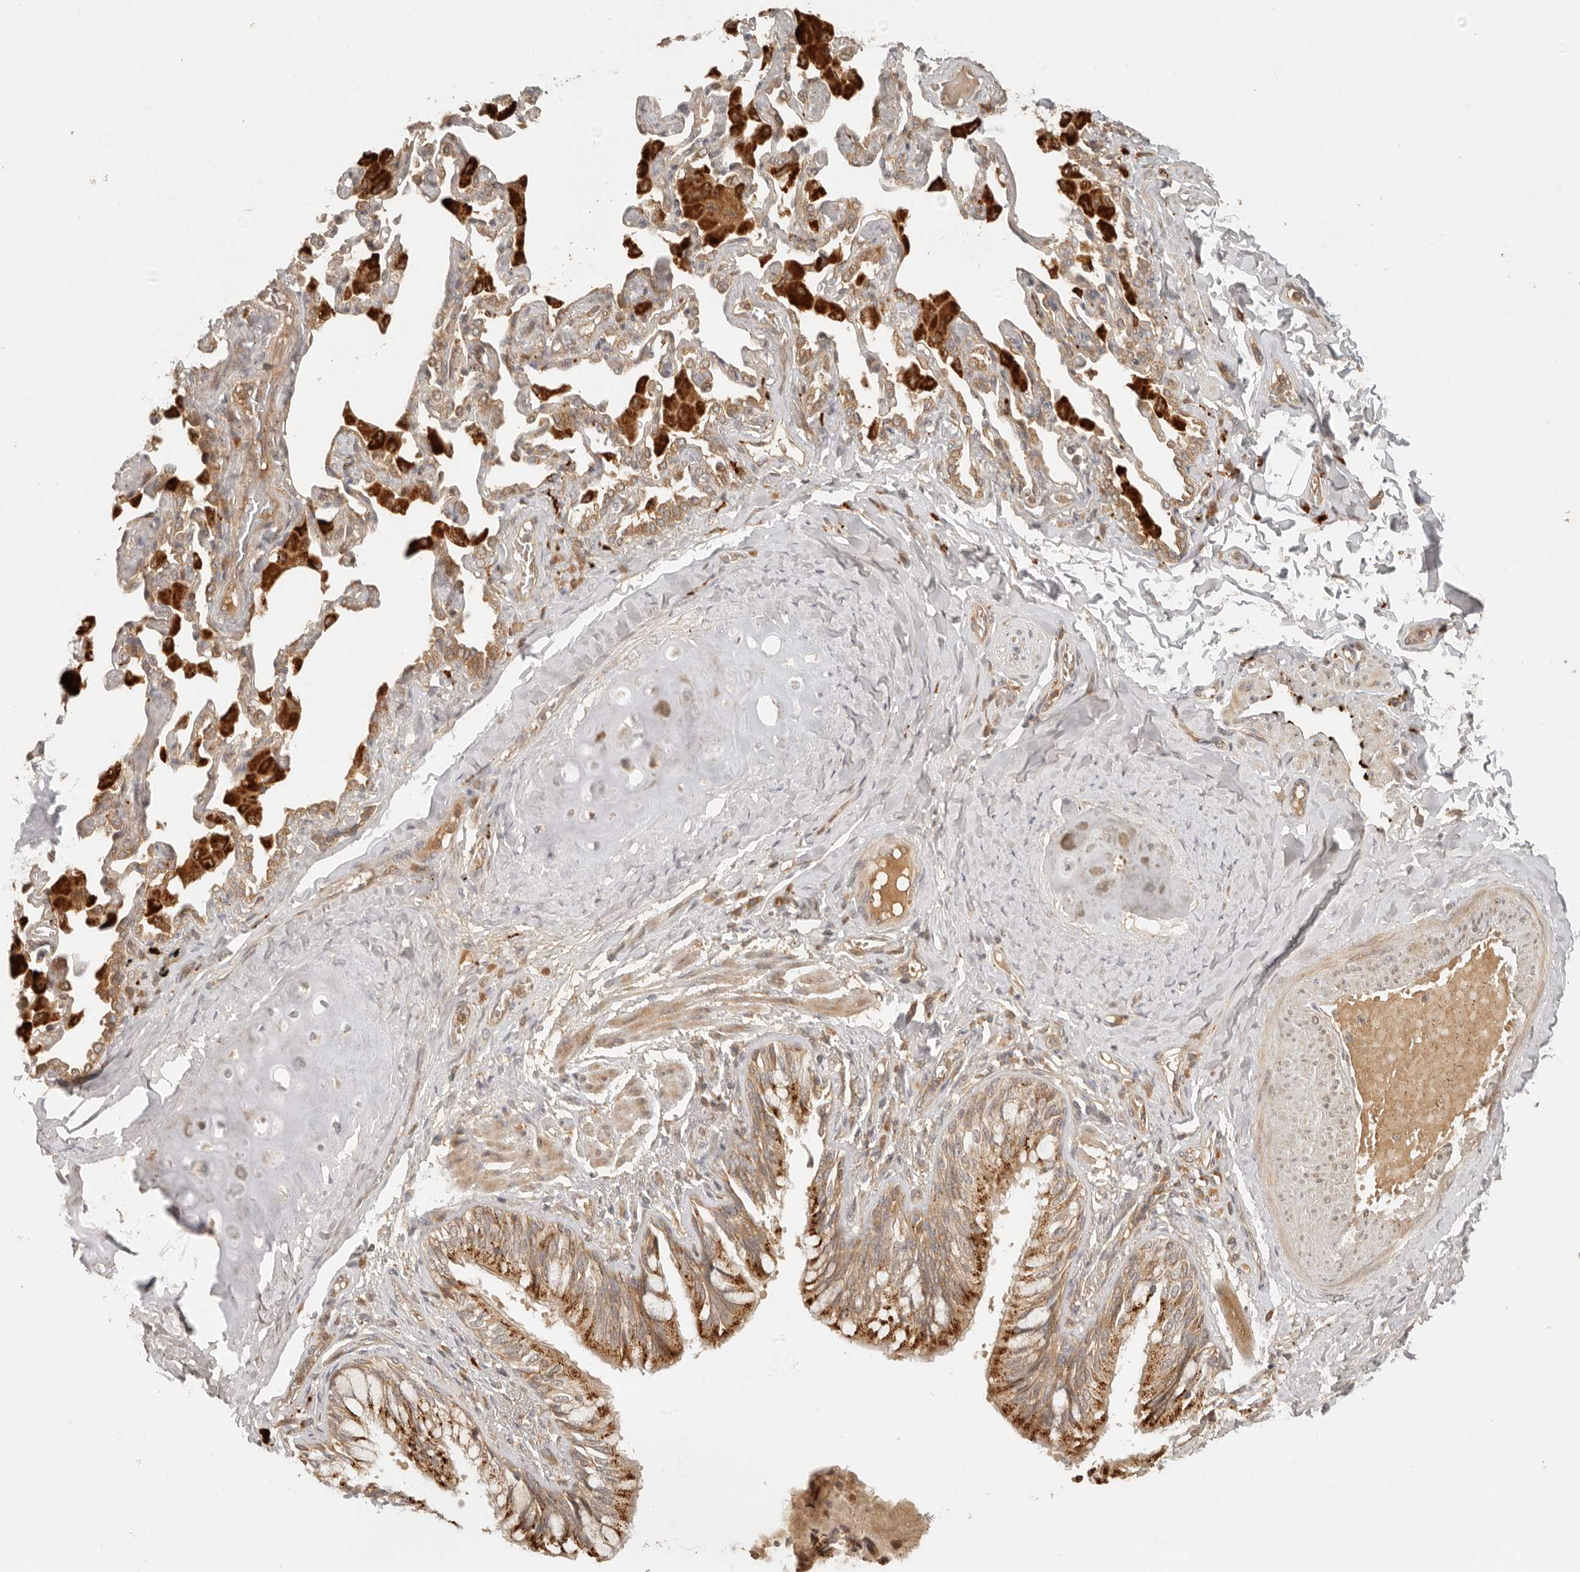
{"staining": {"intensity": "strong", "quantity": ">75%", "location": "cytoplasmic/membranous"}, "tissue": "bronchus", "cell_type": "Respiratory epithelial cells", "image_type": "normal", "snomed": [{"axis": "morphology", "description": "Normal tissue, NOS"}, {"axis": "morphology", "description": "Inflammation, NOS"}, {"axis": "topography", "description": "Lung"}], "caption": "DAB immunohistochemical staining of benign bronchus demonstrates strong cytoplasmic/membranous protein staining in about >75% of respiratory epithelial cells.", "gene": "ANKRD61", "patient": {"sex": "female", "age": 46}}